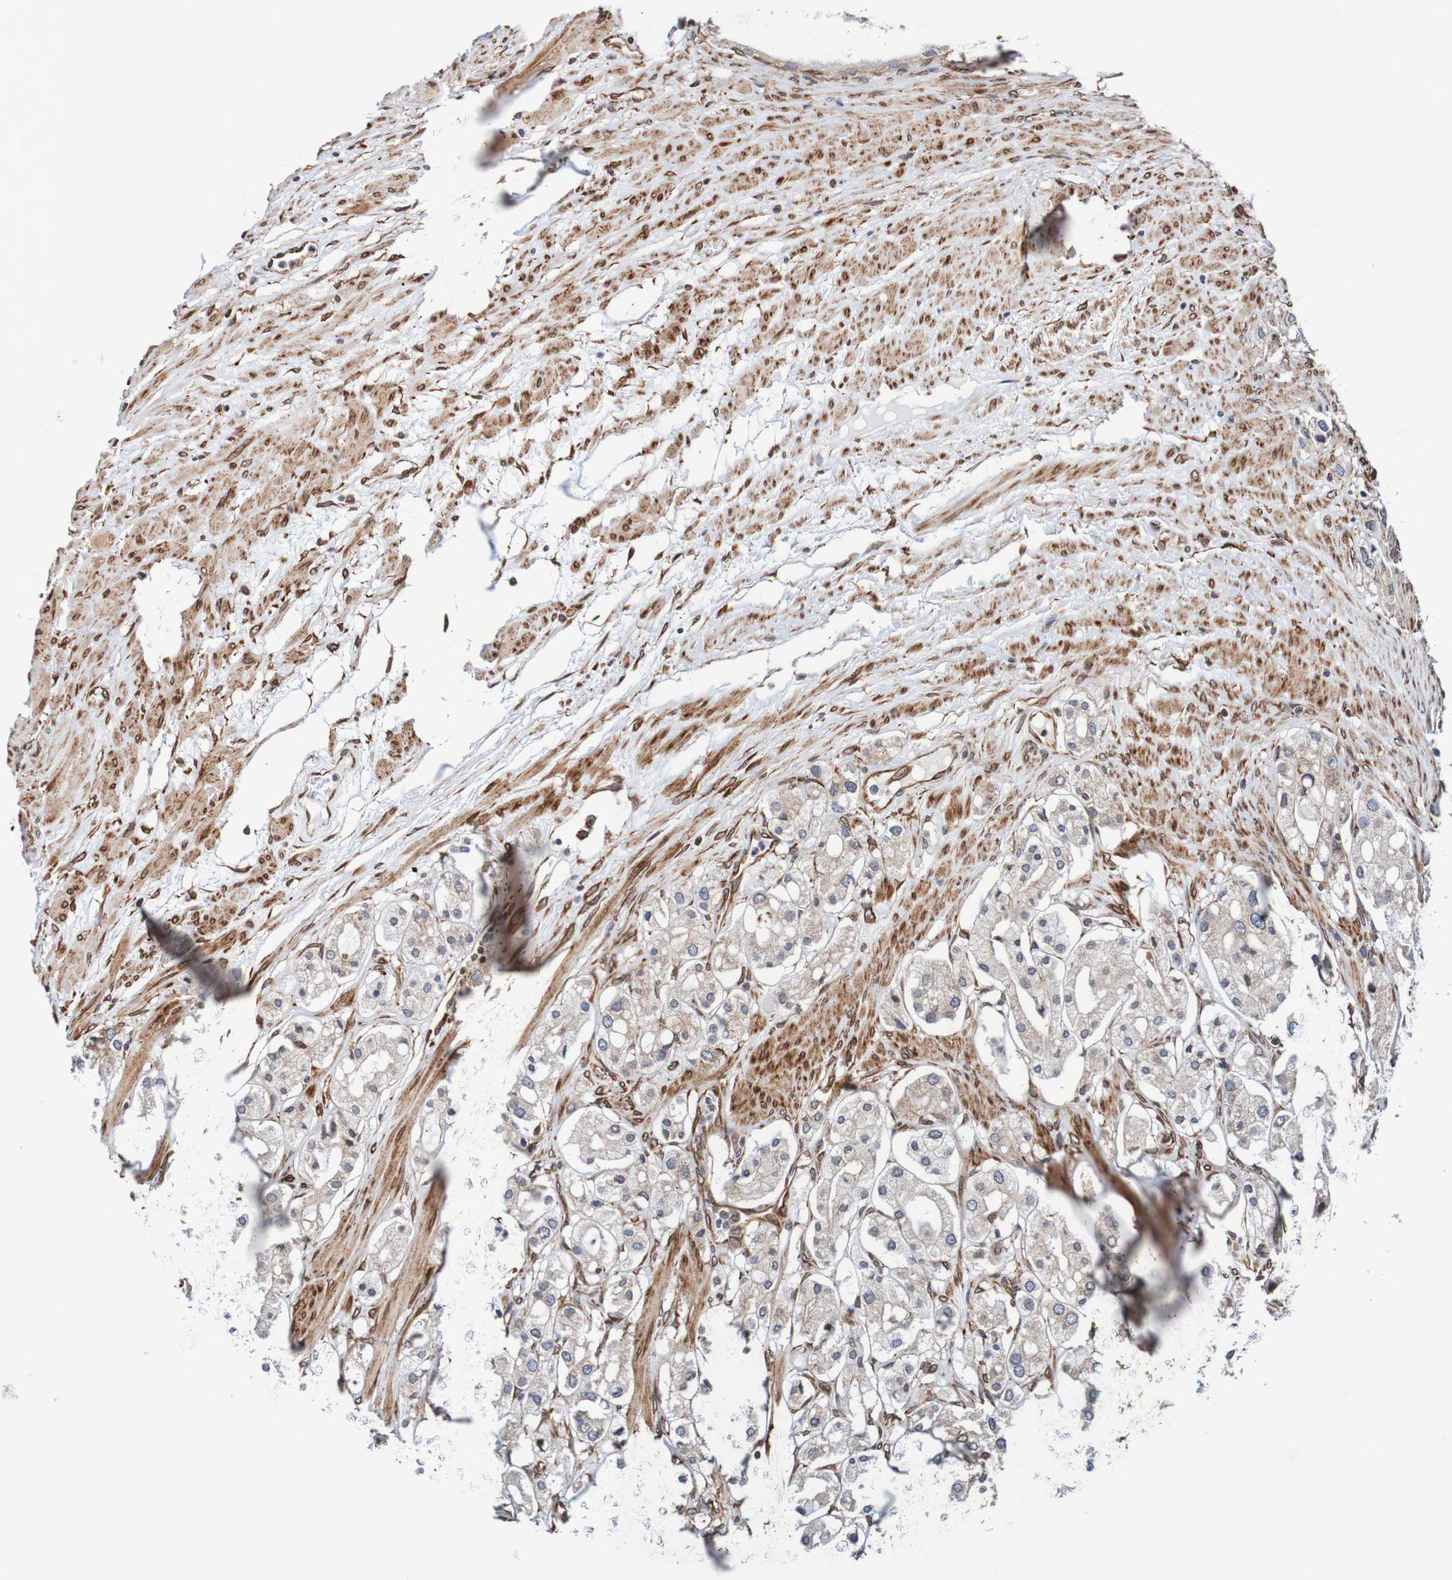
{"staining": {"intensity": "weak", "quantity": "25%-75%", "location": "cytoplasmic/membranous,nuclear"}, "tissue": "prostate cancer", "cell_type": "Tumor cells", "image_type": "cancer", "snomed": [{"axis": "morphology", "description": "Adenocarcinoma, High grade"}, {"axis": "topography", "description": "Prostate"}], "caption": "A histopathology image of prostate cancer stained for a protein exhibits weak cytoplasmic/membranous and nuclear brown staining in tumor cells.", "gene": "TMEM109", "patient": {"sex": "male", "age": 65}}